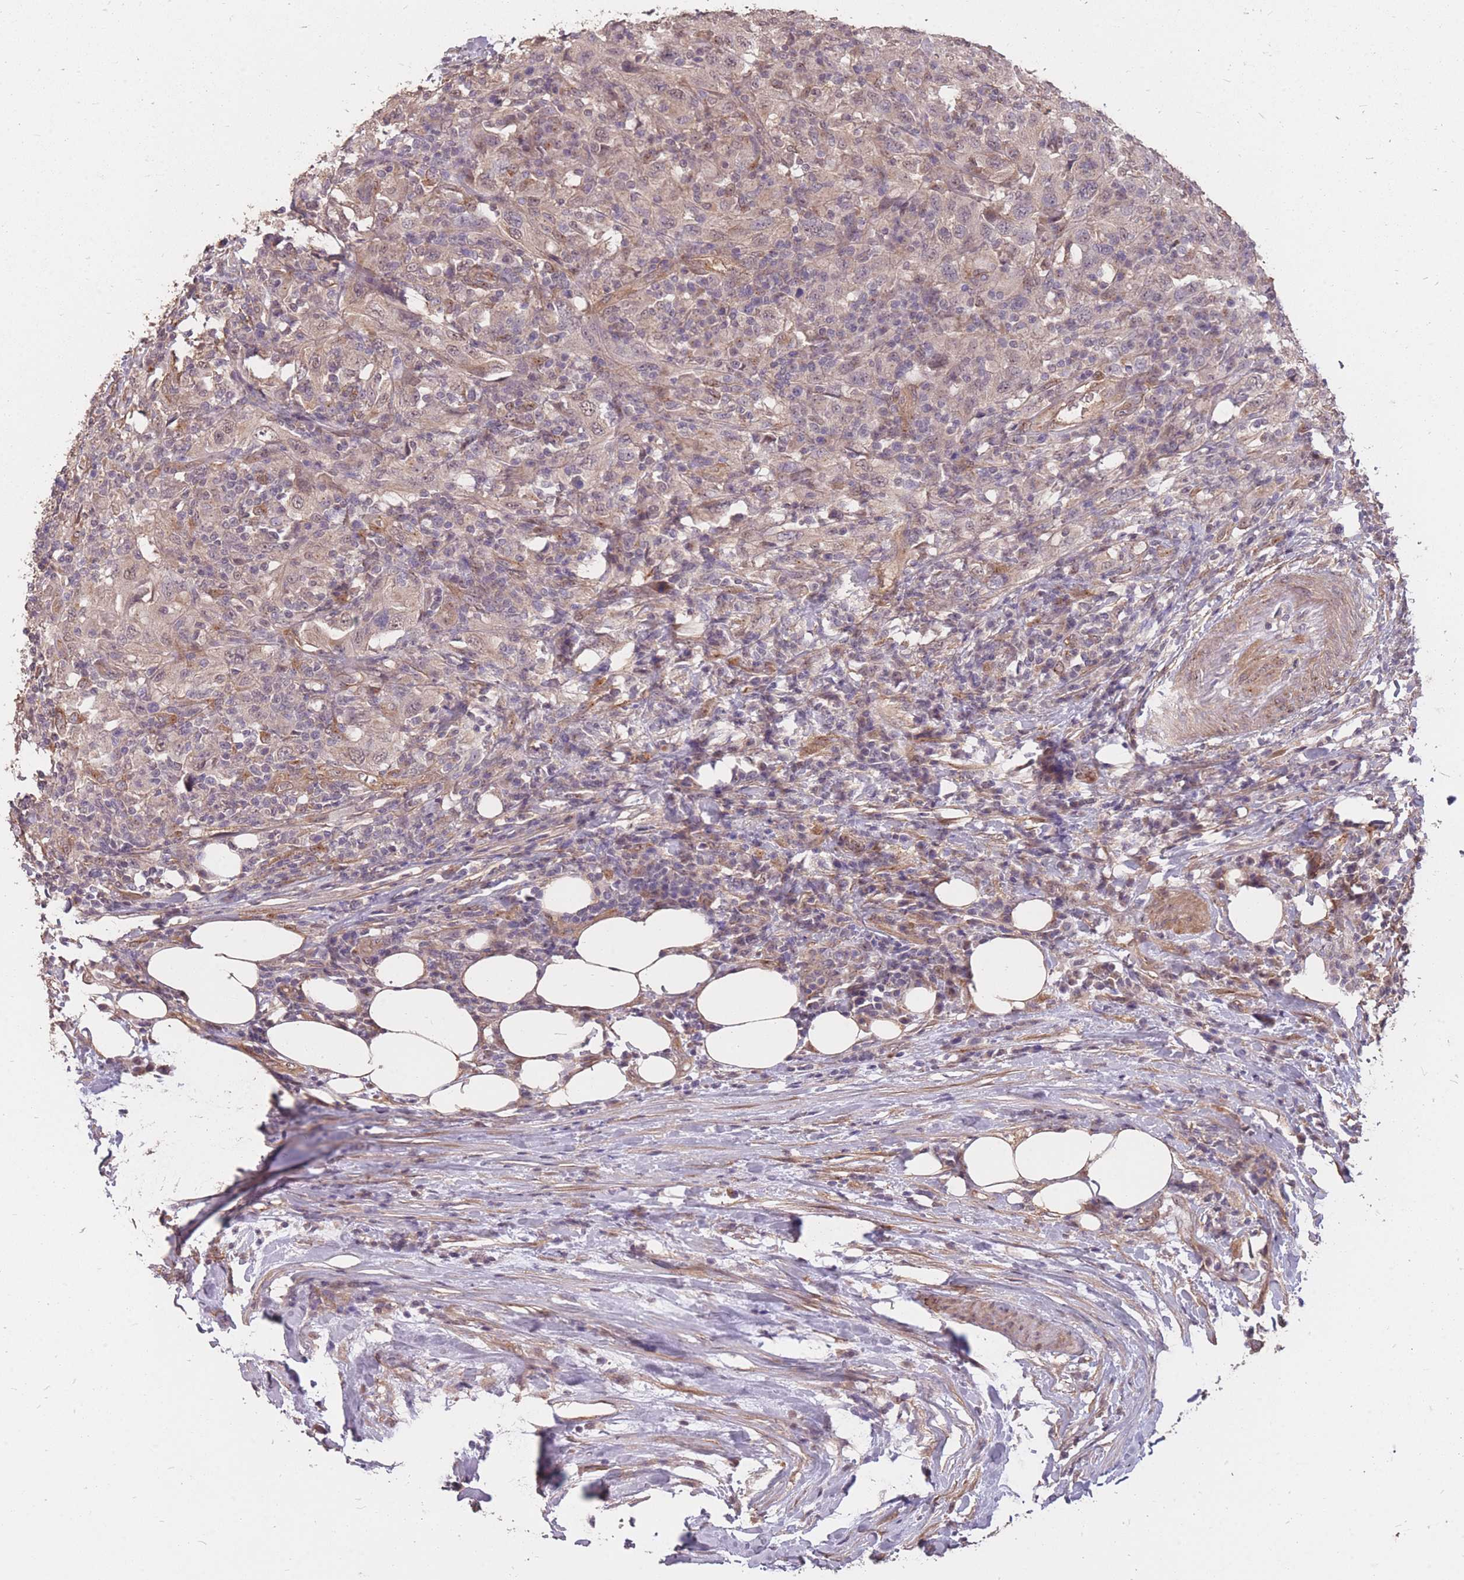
{"staining": {"intensity": "weak", "quantity": "<25%", "location": "cytoplasmic/membranous"}, "tissue": "urothelial cancer", "cell_type": "Tumor cells", "image_type": "cancer", "snomed": [{"axis": "morphology", "description": "Urothelial carcinoma, High grade"}, {"axis": "topography", "description": "Urinary bladder"}], "caption": "A photomicrograph of high-grade urothelial carcinoma stained for a protein reveals no brown staining in tumor cells. Nuclei are stained in blue.", "gene": "DYNC1LI2", "patient": {"sex": "male", "age": 61}}